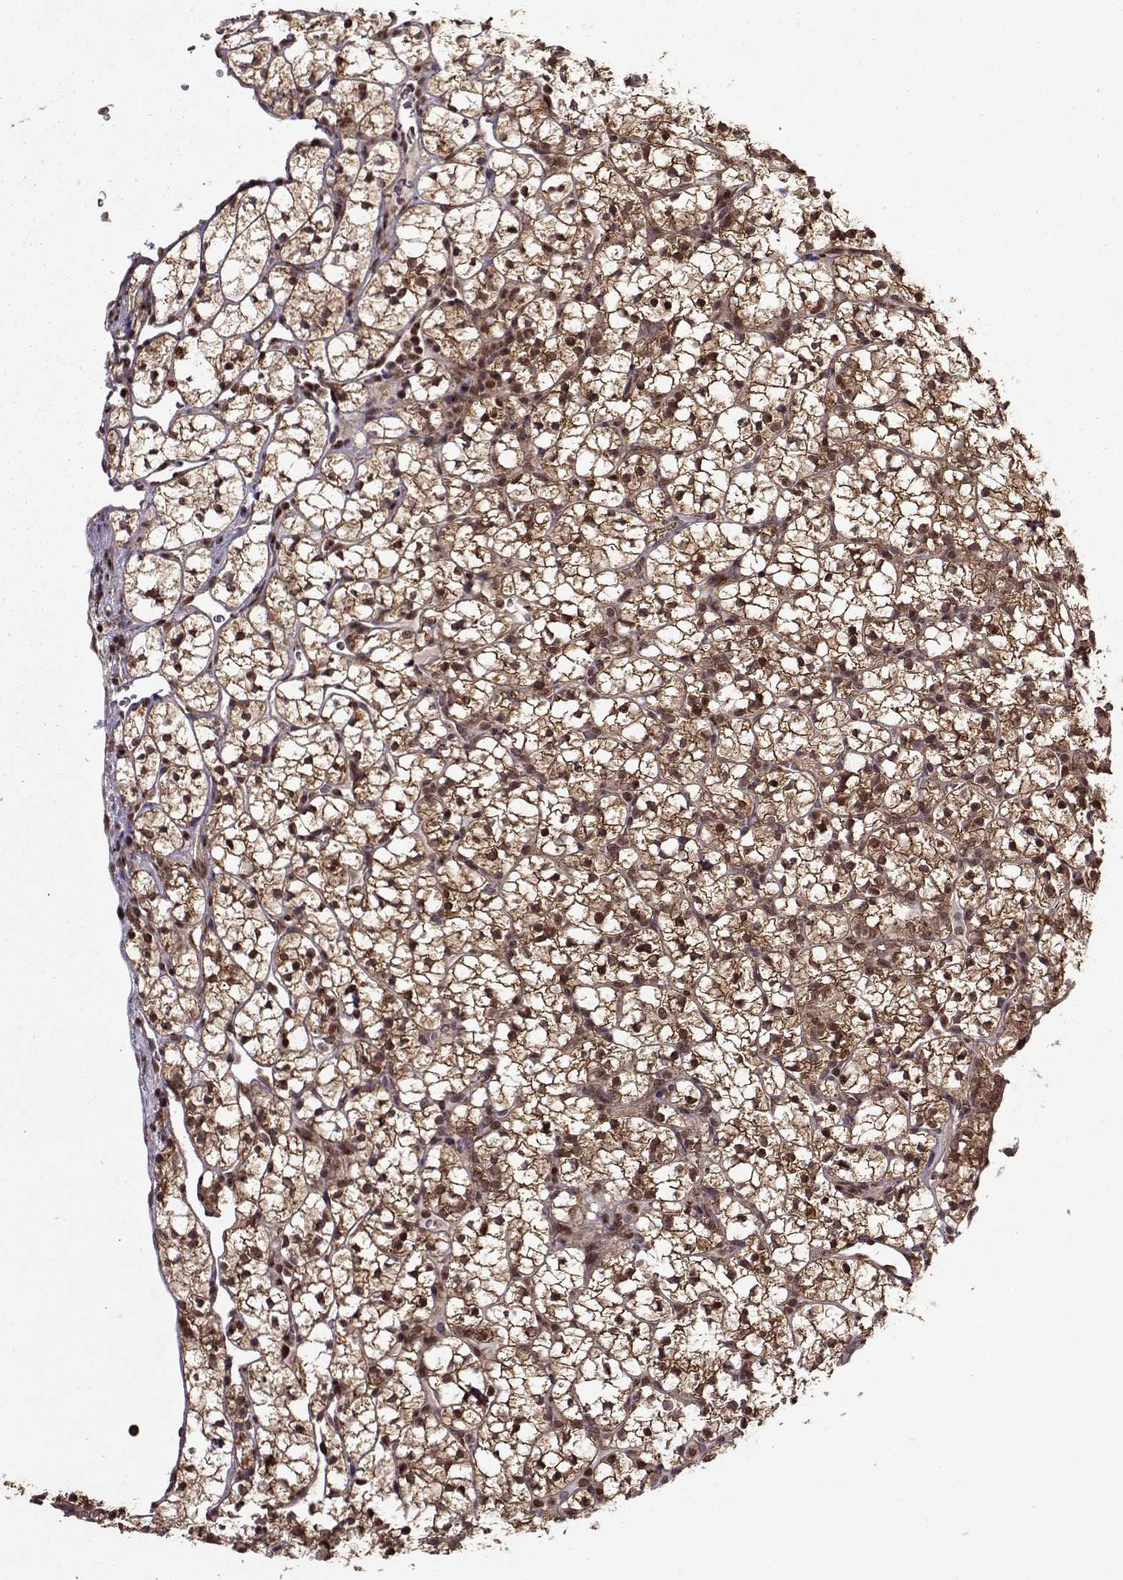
{"staining": {"intensity": "strong", "quantity": ">75%", "location": "cytoplasmic/membranous,nuclear"}, "tissue": "renal cancer", "cell_type": "Tumor cells", "image_type": "cancer", "snomed": [{"axis": "morphology", "description": "Adenocarcinoma, NOS"}, {"axis": "topography", "description": "Kidney"}], "caption": "Immunohistochemical staining of renal cancer displays high levels of strong cytoplasmic/membranous and nuclear protein positivity in about >75% of tumor cells.", "gene": "PSMA7", "patient": {"sex": "female", "age": 89}}